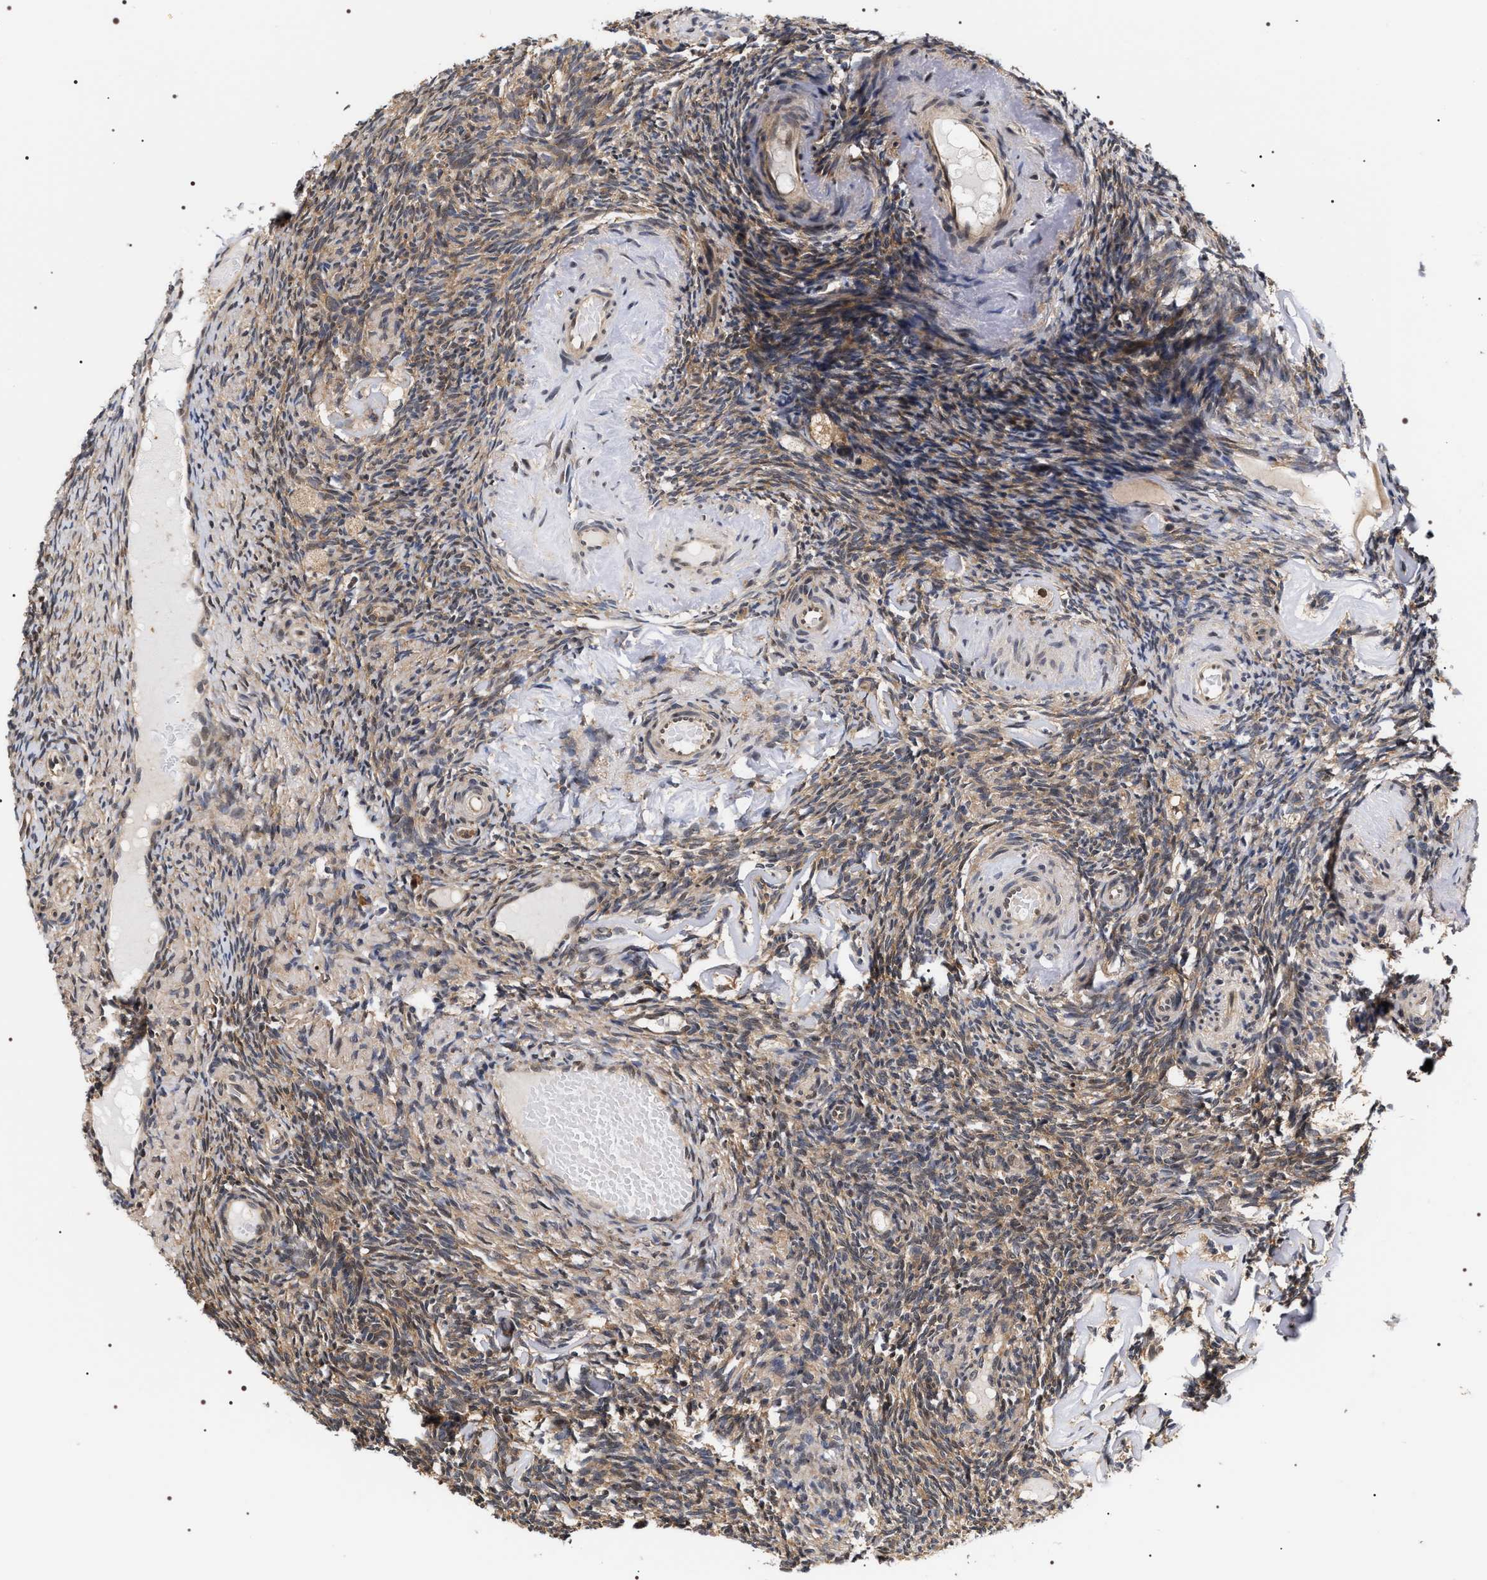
{"staining": {"intensity": "weak", "quantity": ">75%", "location": "cytoplasmic/membranous"}, "tissue": "ovary", "cell_type": "Ovarian stroma cells", "image_type": "normal", "snomed": [{"axis": "morphology", "description": "Normal tissue, NOS"}, {"axis": "topography", "description": "Ovary"}], "caption": "Protein expression by IHC displays weak cytoplasmic/membranous staining in approximately >75% of ovarian stroma cells in normal ovary.", "gene": "BAG6", "patient": {"sex": "female", "age": 60}}